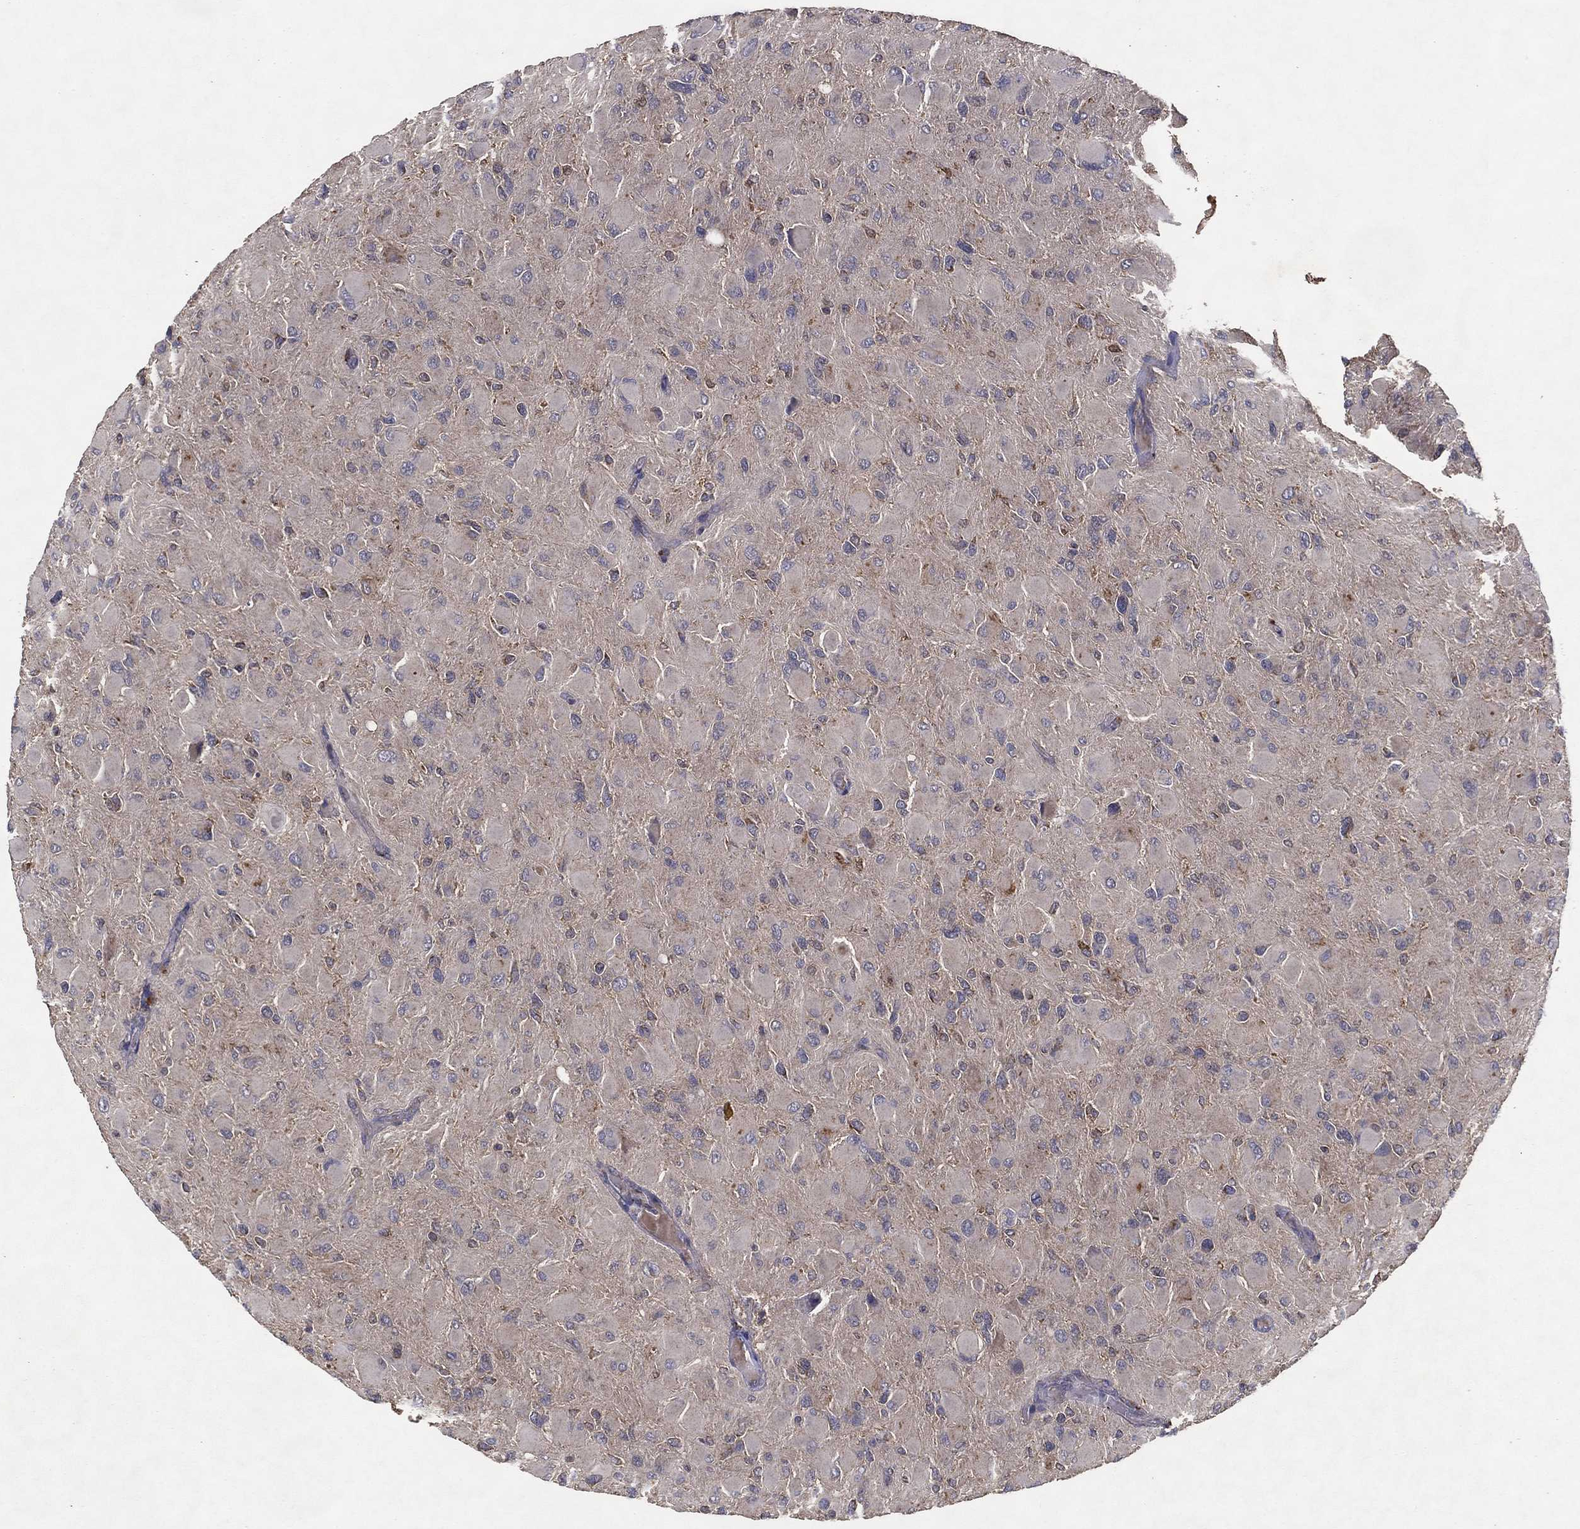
{"staining": {"intensity": "weak", "quantity": "<25%", "location": "cytoplasmic/membranous"}, "tissue": "glioma", "cell_type": "Tumor cells", "image_type": "cancer", "snomed": [{"axis": "morphology", "description": "Glioma, malignant, High grade"}, {"axis": "topography", "description": "Cerebral cortex"}], "caption": "Immunohistochemistry image of human glioma stained for a protein (brown), which reveals no positivity in tumor cells. Nuclei are stained in blue.", "gene": "MT-ND1", "patient": {"sex": "female", "age": 36}}